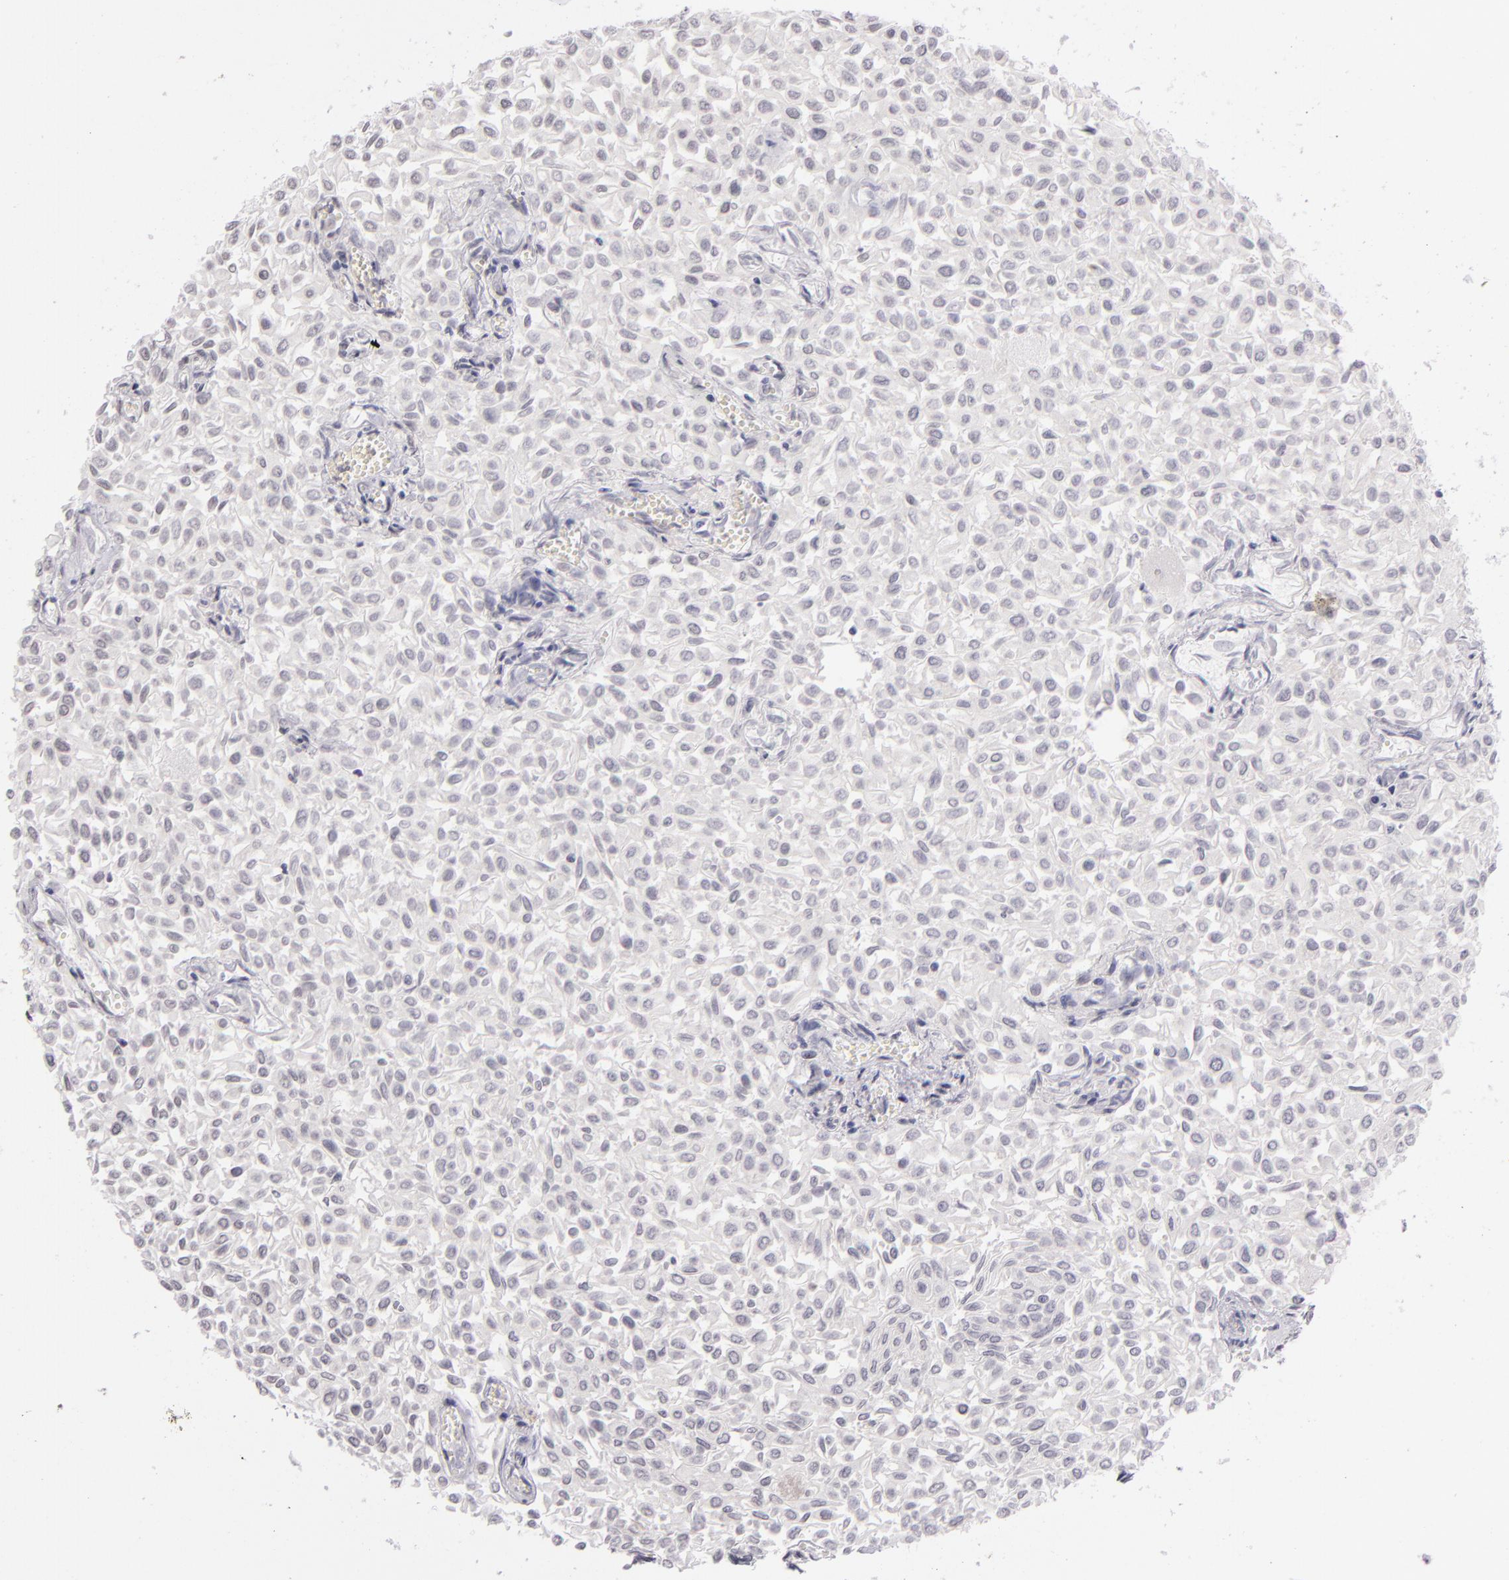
{"staining": {"intensity": "negative", "quantity": "none", "location": "none"}, "tissue": "urothelial cancer", "cell_type": "Tumor cells", "image_type": "cancer", "snomed": [{"axis": "morphology", "description": "Urothelial carcinoma, Low grade"}, {"axis": "topography", "description": "Urinary bladder"}], "caption": "A histopathology image of urothelial cancer stained for a protein reveals no brown staining in tumor cells.", "gene": "CD40", "patient": {"sex": "male", "age": 64}}